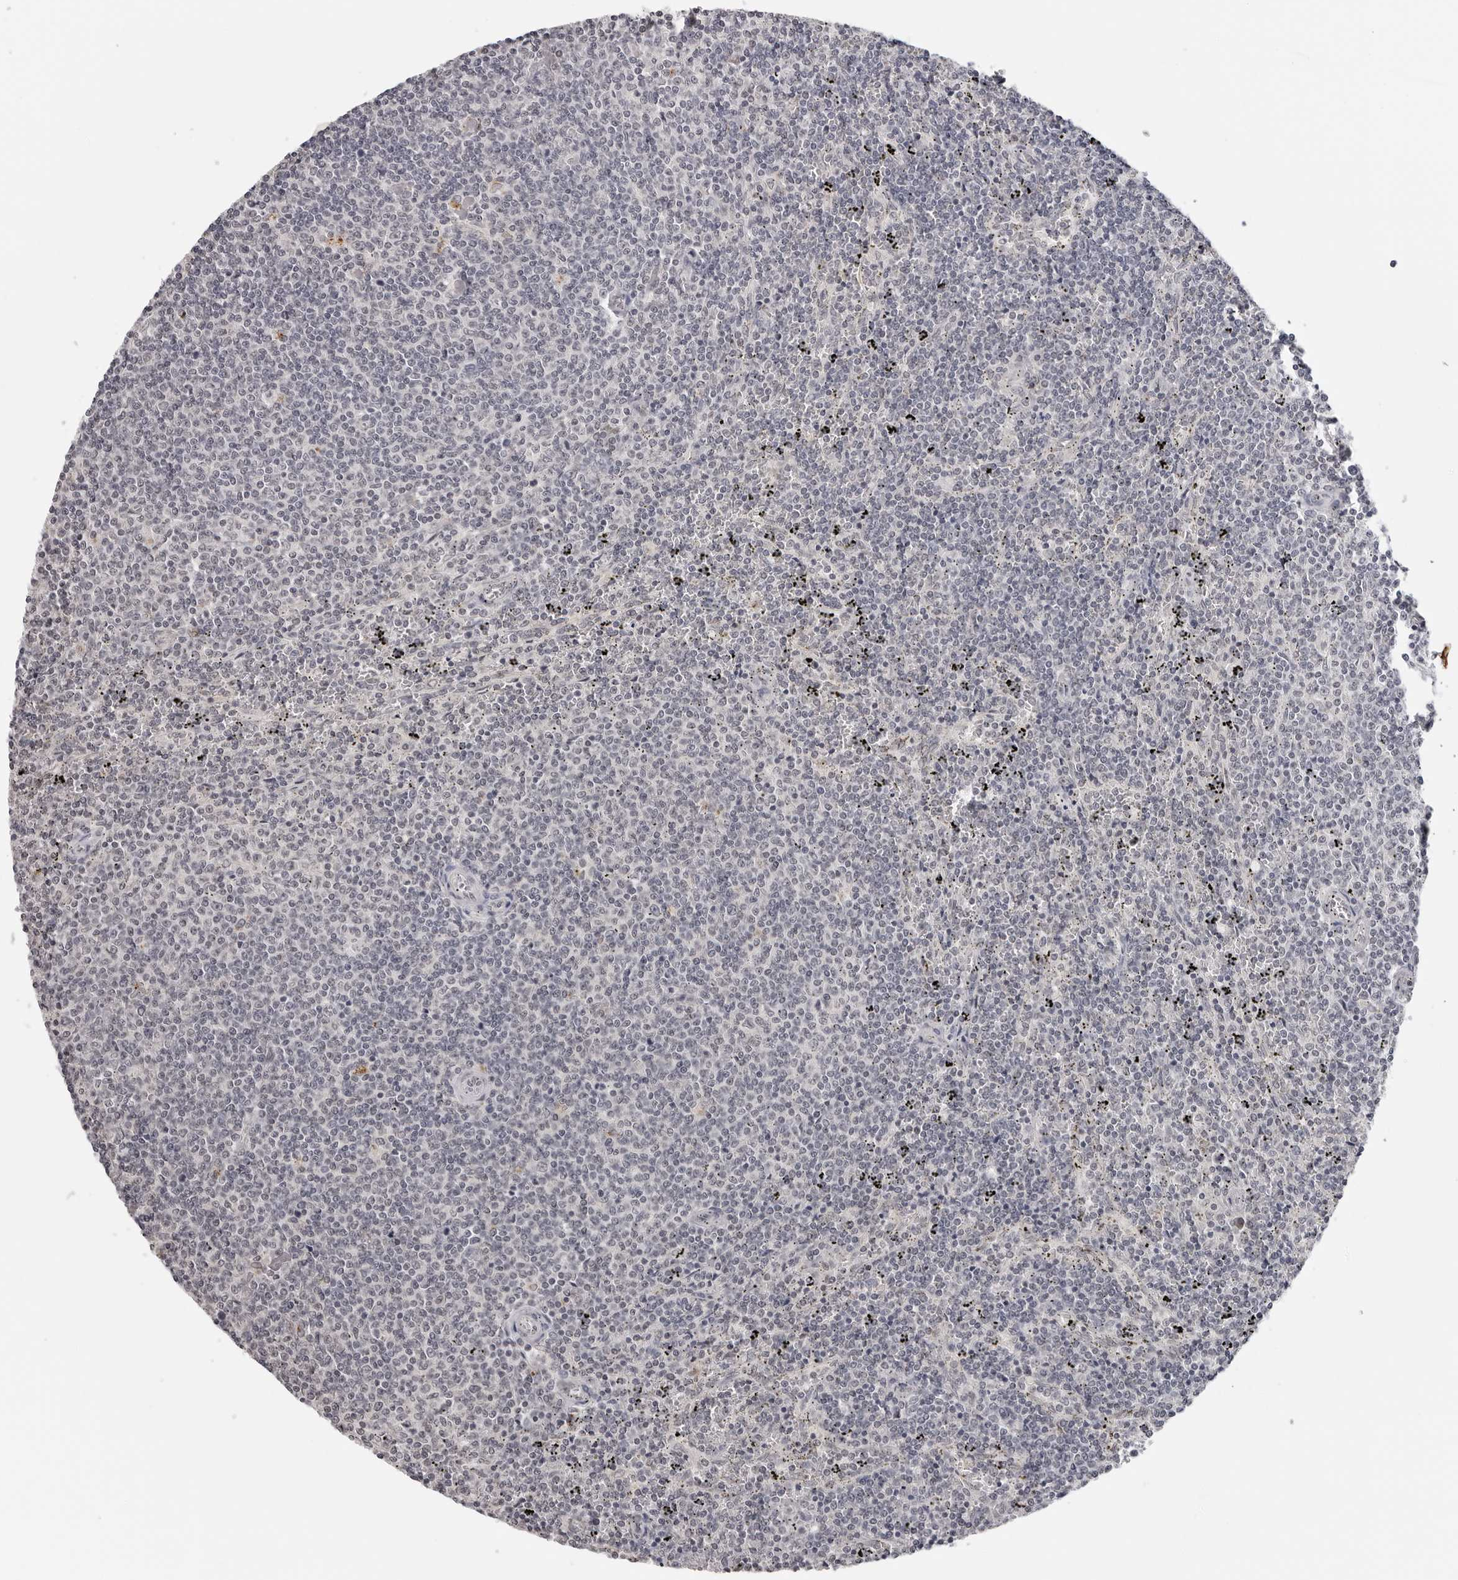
{"staining": {"intensity": "negative", "quantity": "none", "location": "none"}, "tissue": "lymphoma", "cell_type": "Tumor cells", "image_type": "cancer", "snomed": [{"axis": "morphology", "description": "Malignant lymphoma, non-Hodgkin's type, Low grade"}, {"axis": "topography", "description": "Spleen"}], "caption": "Human lymphoma stained for a protein using IHC demonstrates no positivity in tumor cells.", "gene": "PRUNE1", "patient": {"sex": "female", "age": 50}}